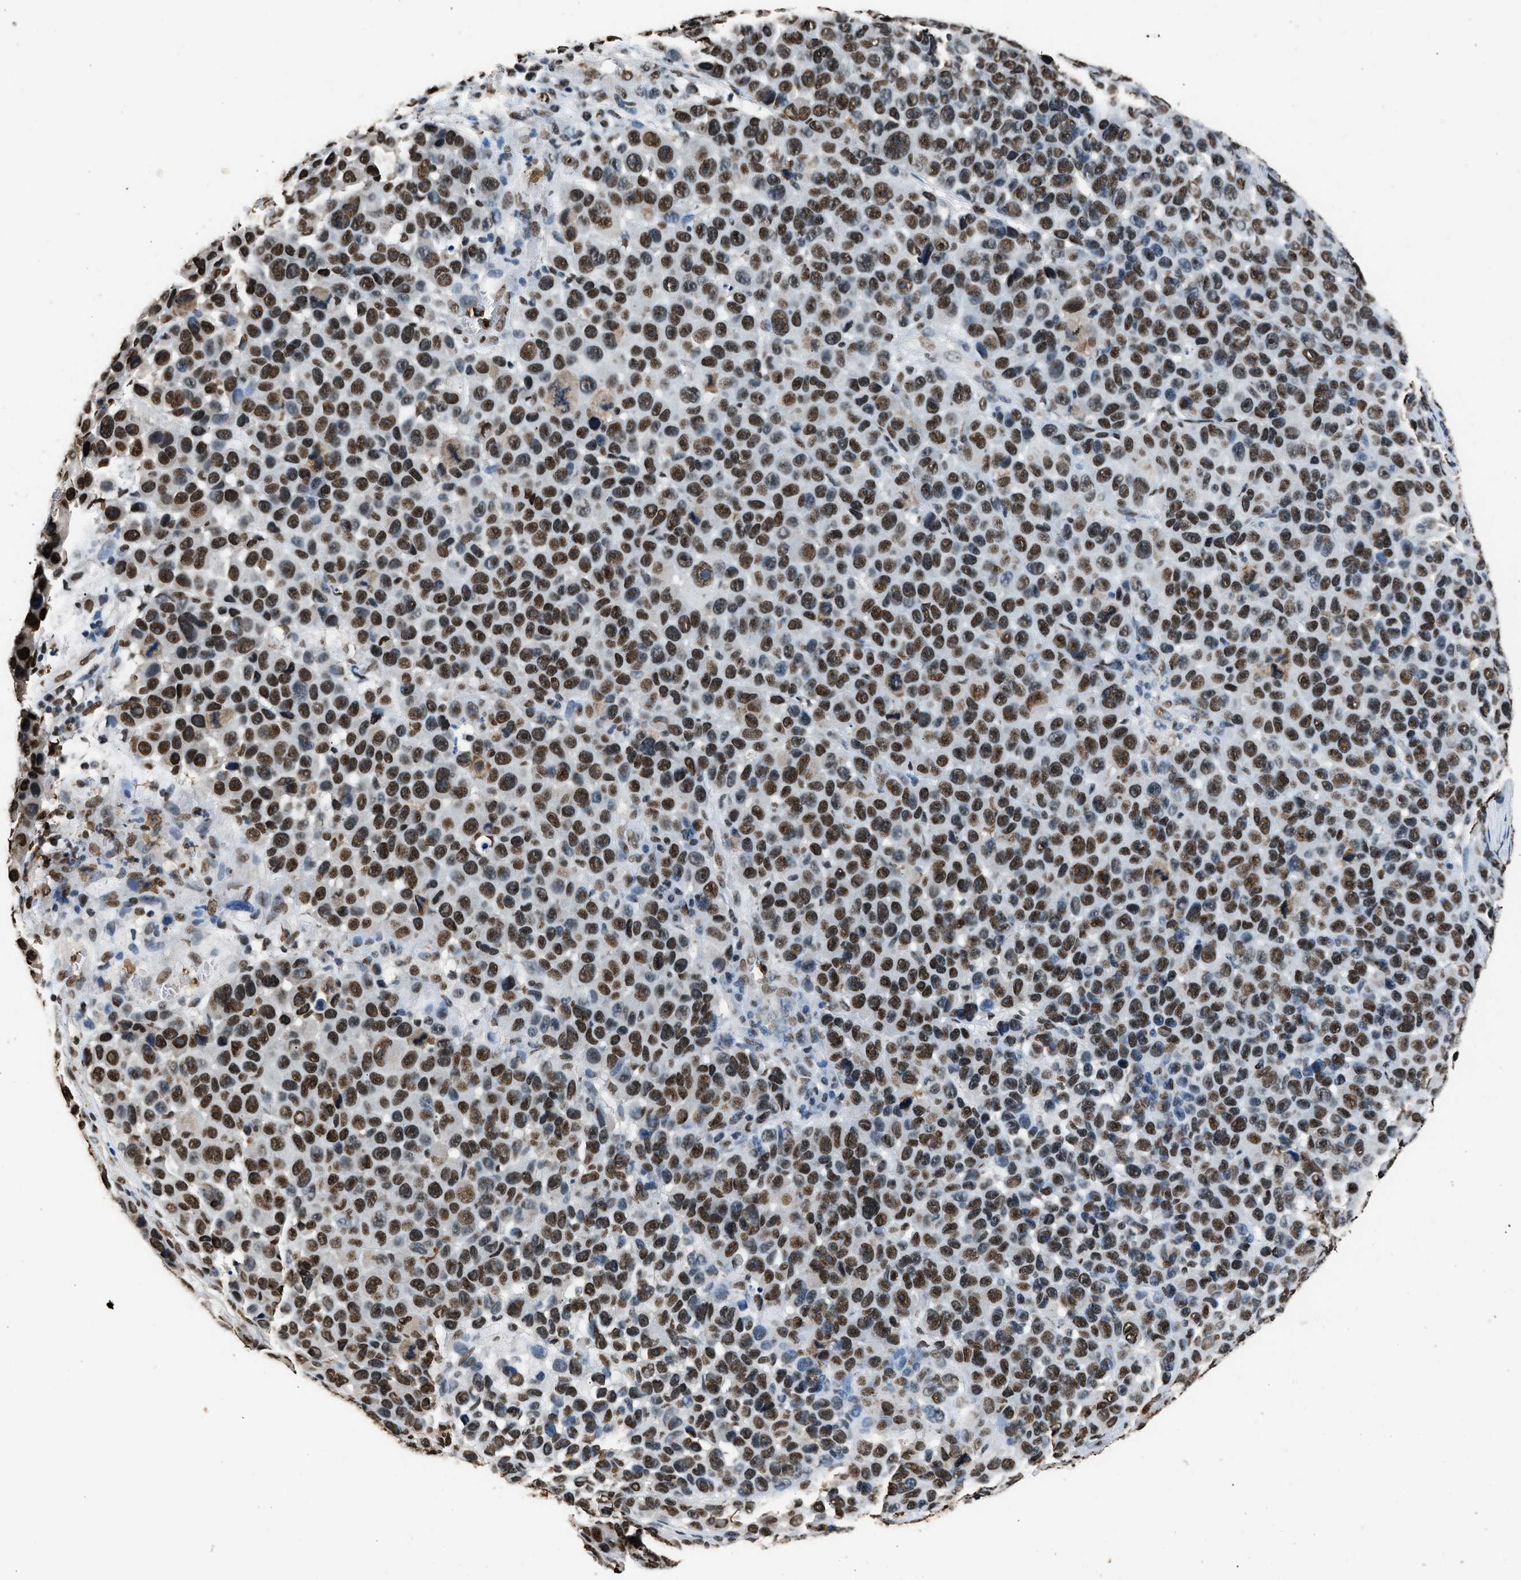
{"staining": {"intensity": "strong", "quantity": ">75%", "location": "nuclear"}, "tissue": "melanoma", "cell_type": "Tumor cells", "image_type": "cancer", "snomed": [{"axis": "morphology", "description": "Malignant melanoma, NOS"}, {"axis": "topography", "description": "Skin"}], "caption": "Approximately >75% of tumor cells in human malignant melanoma exhibit strong nuclear protein positivity as visualized by brown immunohistochemical staining.", "gene": "SAFB", "patient": {"sex": "male", "age": 53}}